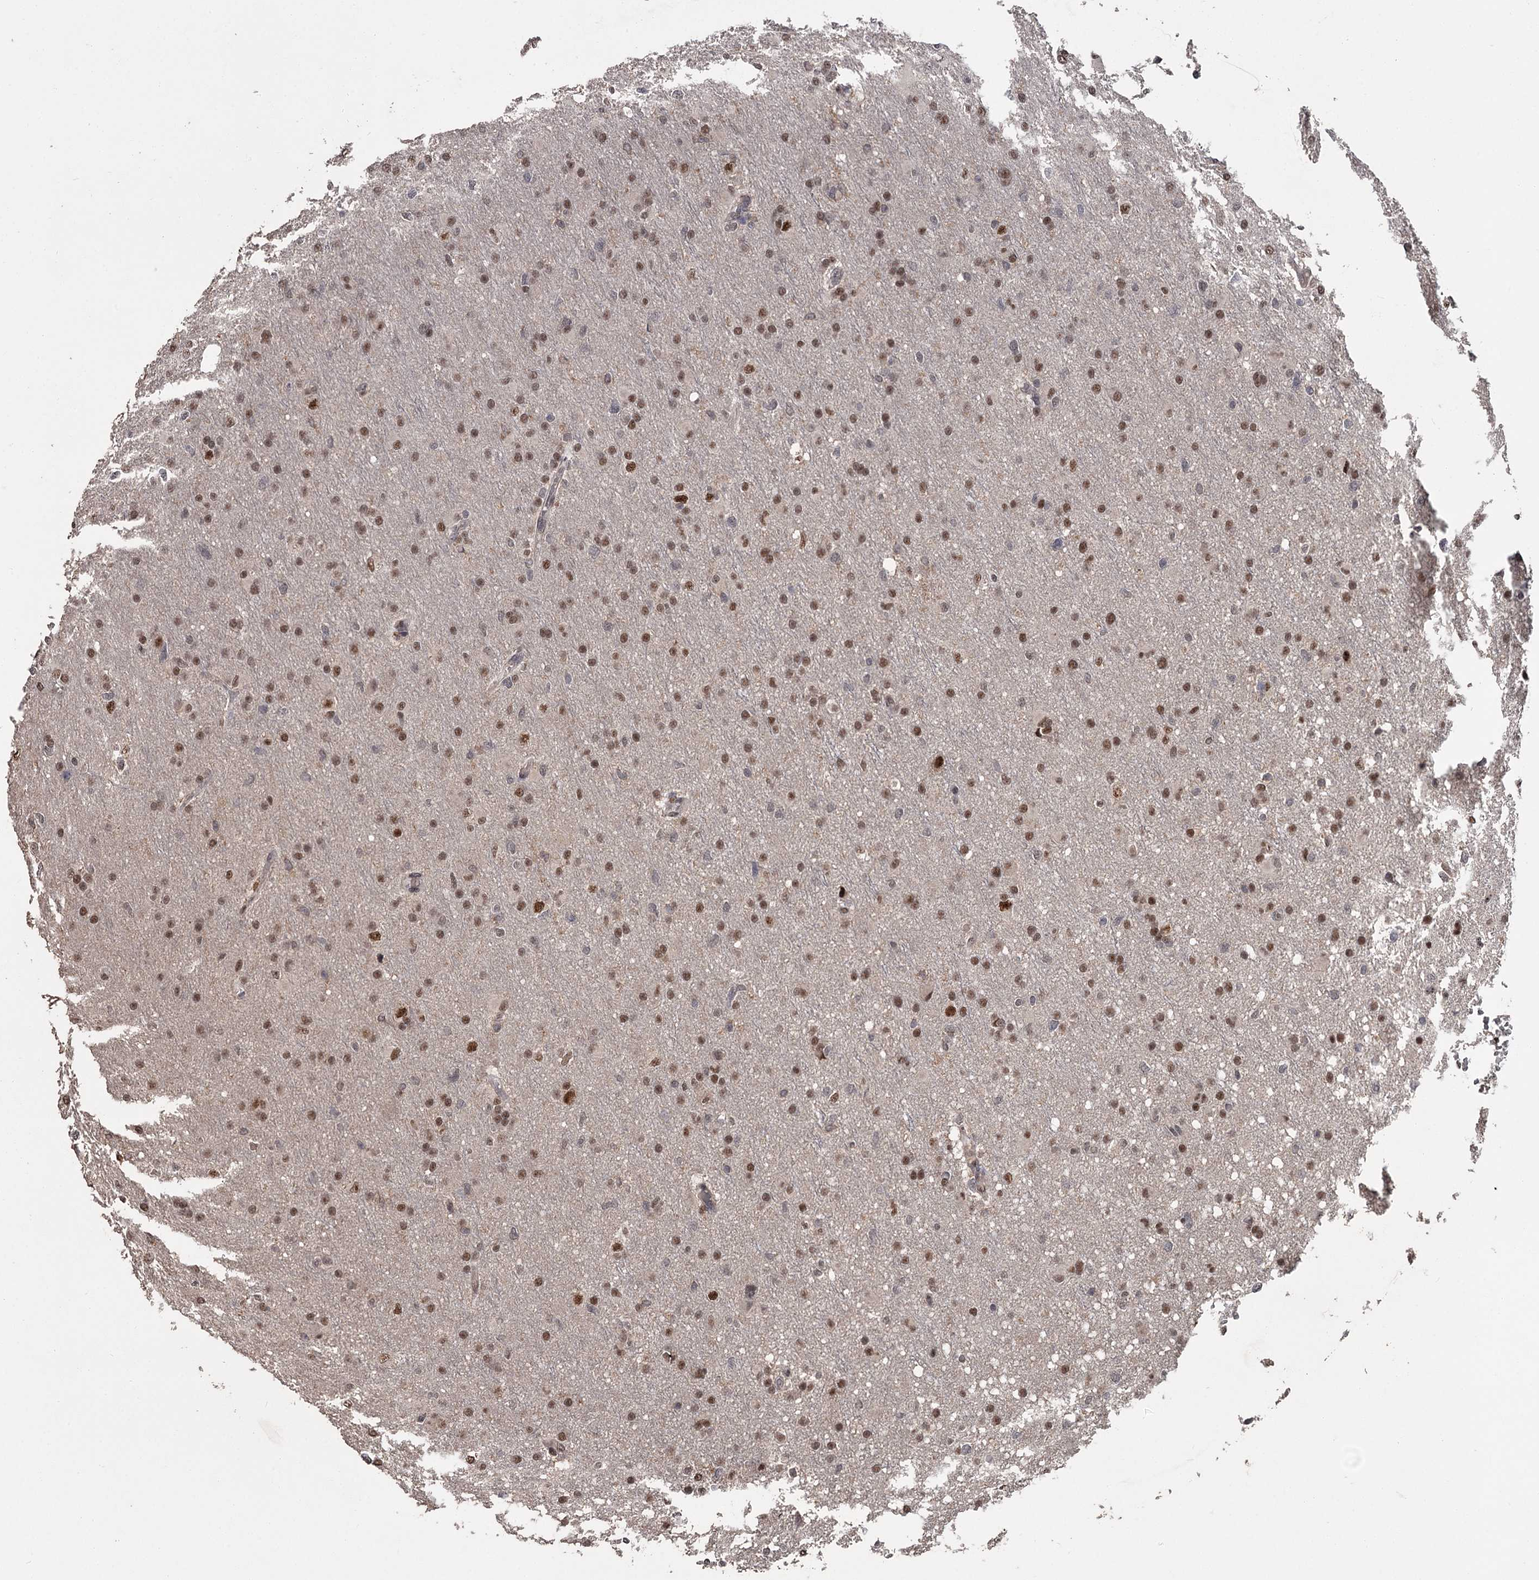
{"staining": {"intensity": "moderate", "quantity": ">75%", "location": "nuclear"}, "tissue": "glioma", "cell_type": "Tumor cells", "image_type": "cancer", "snomed": [{"axis": "morphology", "description": "Glioma, malignant, High grade"}, {"axis": "topography", "description": "Cerebral cortex"}], "caption": "This image reveals IHC staining of glioma, with medium moderate nuclear expression in about >75% of tumor cells.", "gene": "PRPF40B", "patient": {"sex": "female", "age": 36}}